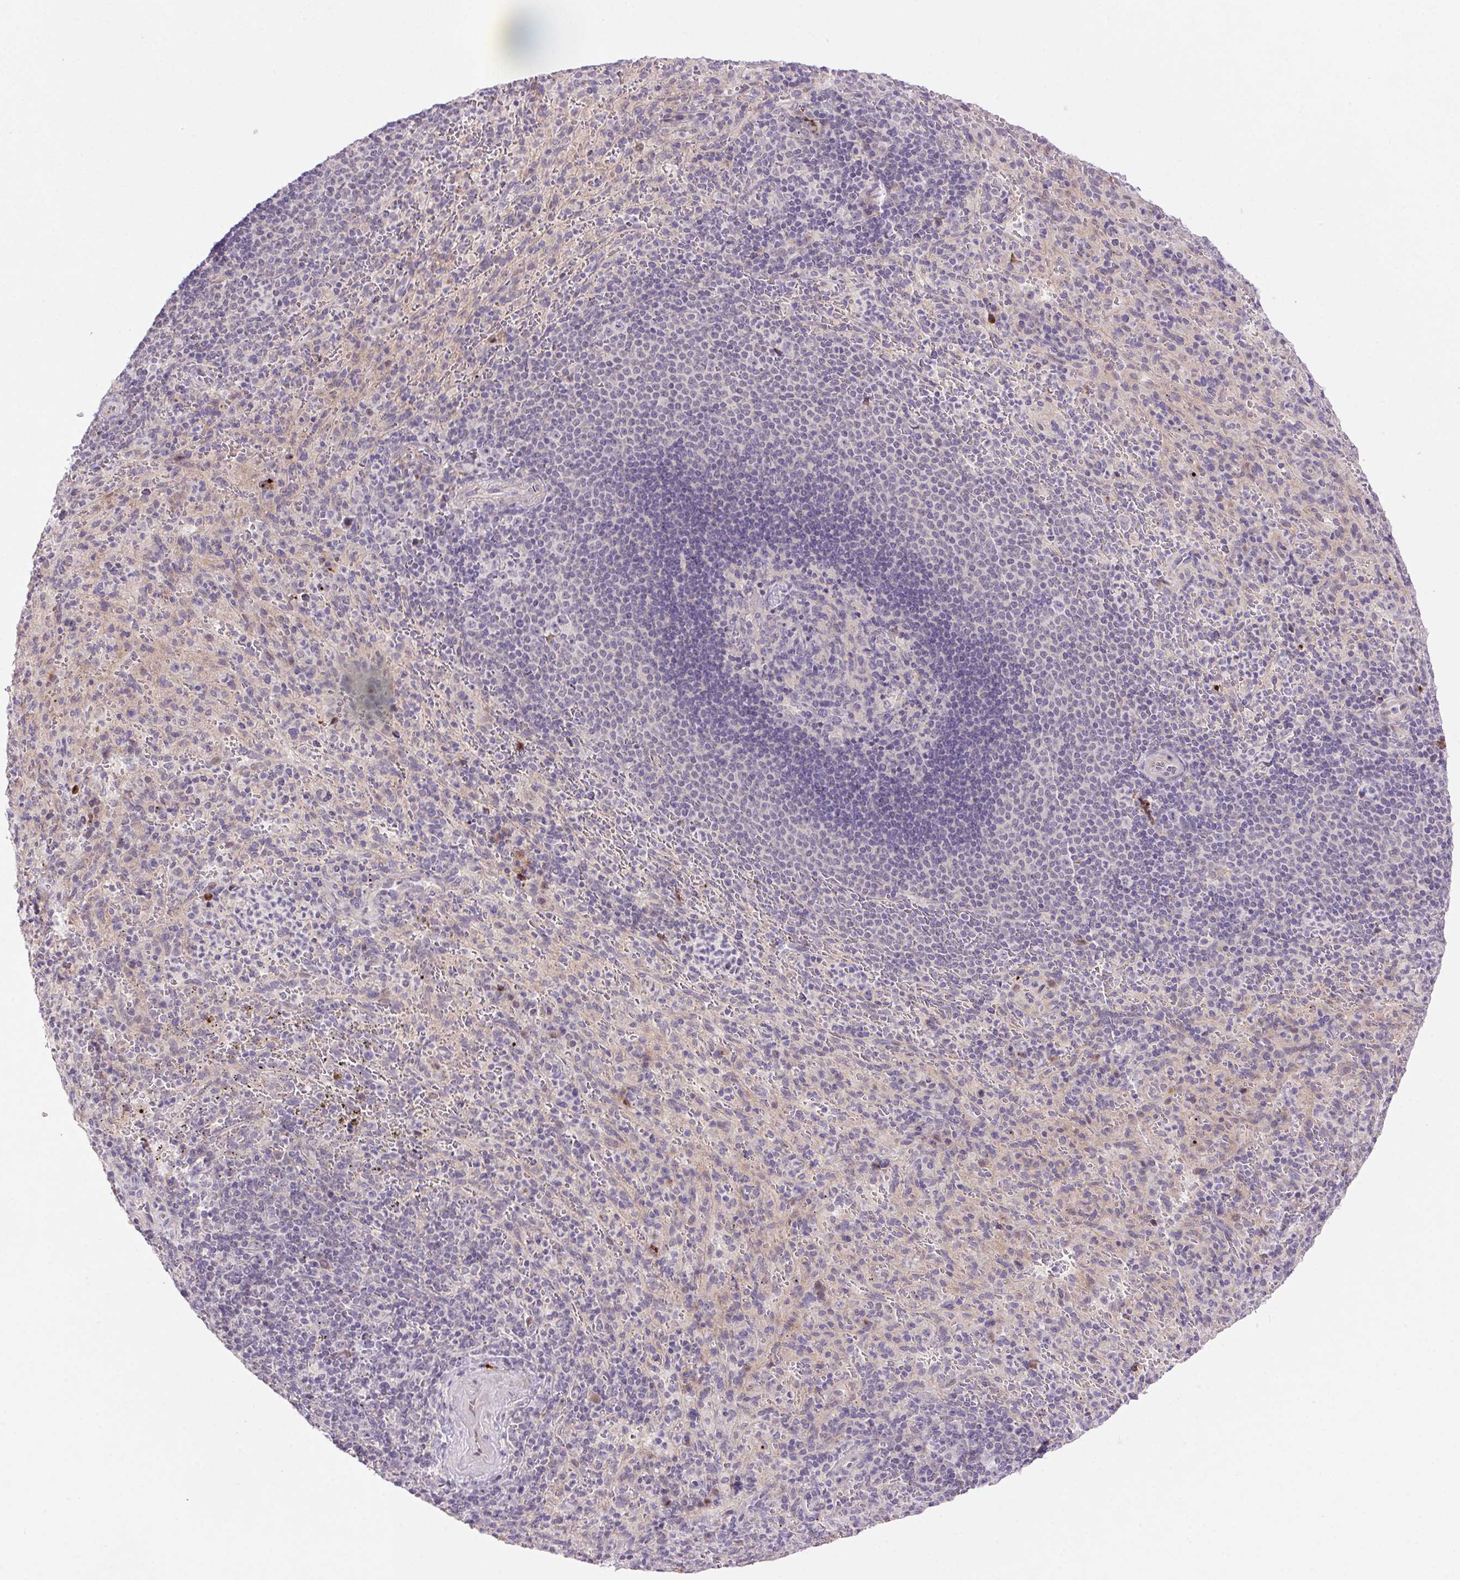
{"staining": {"intensity": "negative", "quantity": "none", "location": "none"}, "tissue": "spleen", "cell_type": "Cells in red pulp", "image_type": "normal", "snomed": [{"axis": "morphology", "description": "Normal tissue, NOS"}, {"axis": "topography", "description": "Spleen"}], "caption": "The histopathology image reveals no significant positivity in cells in red pulp of spleen. Nuclei are stained in blue.", "gene": "LRRTM1", "patient": {"sex": "male", "age": 57}}